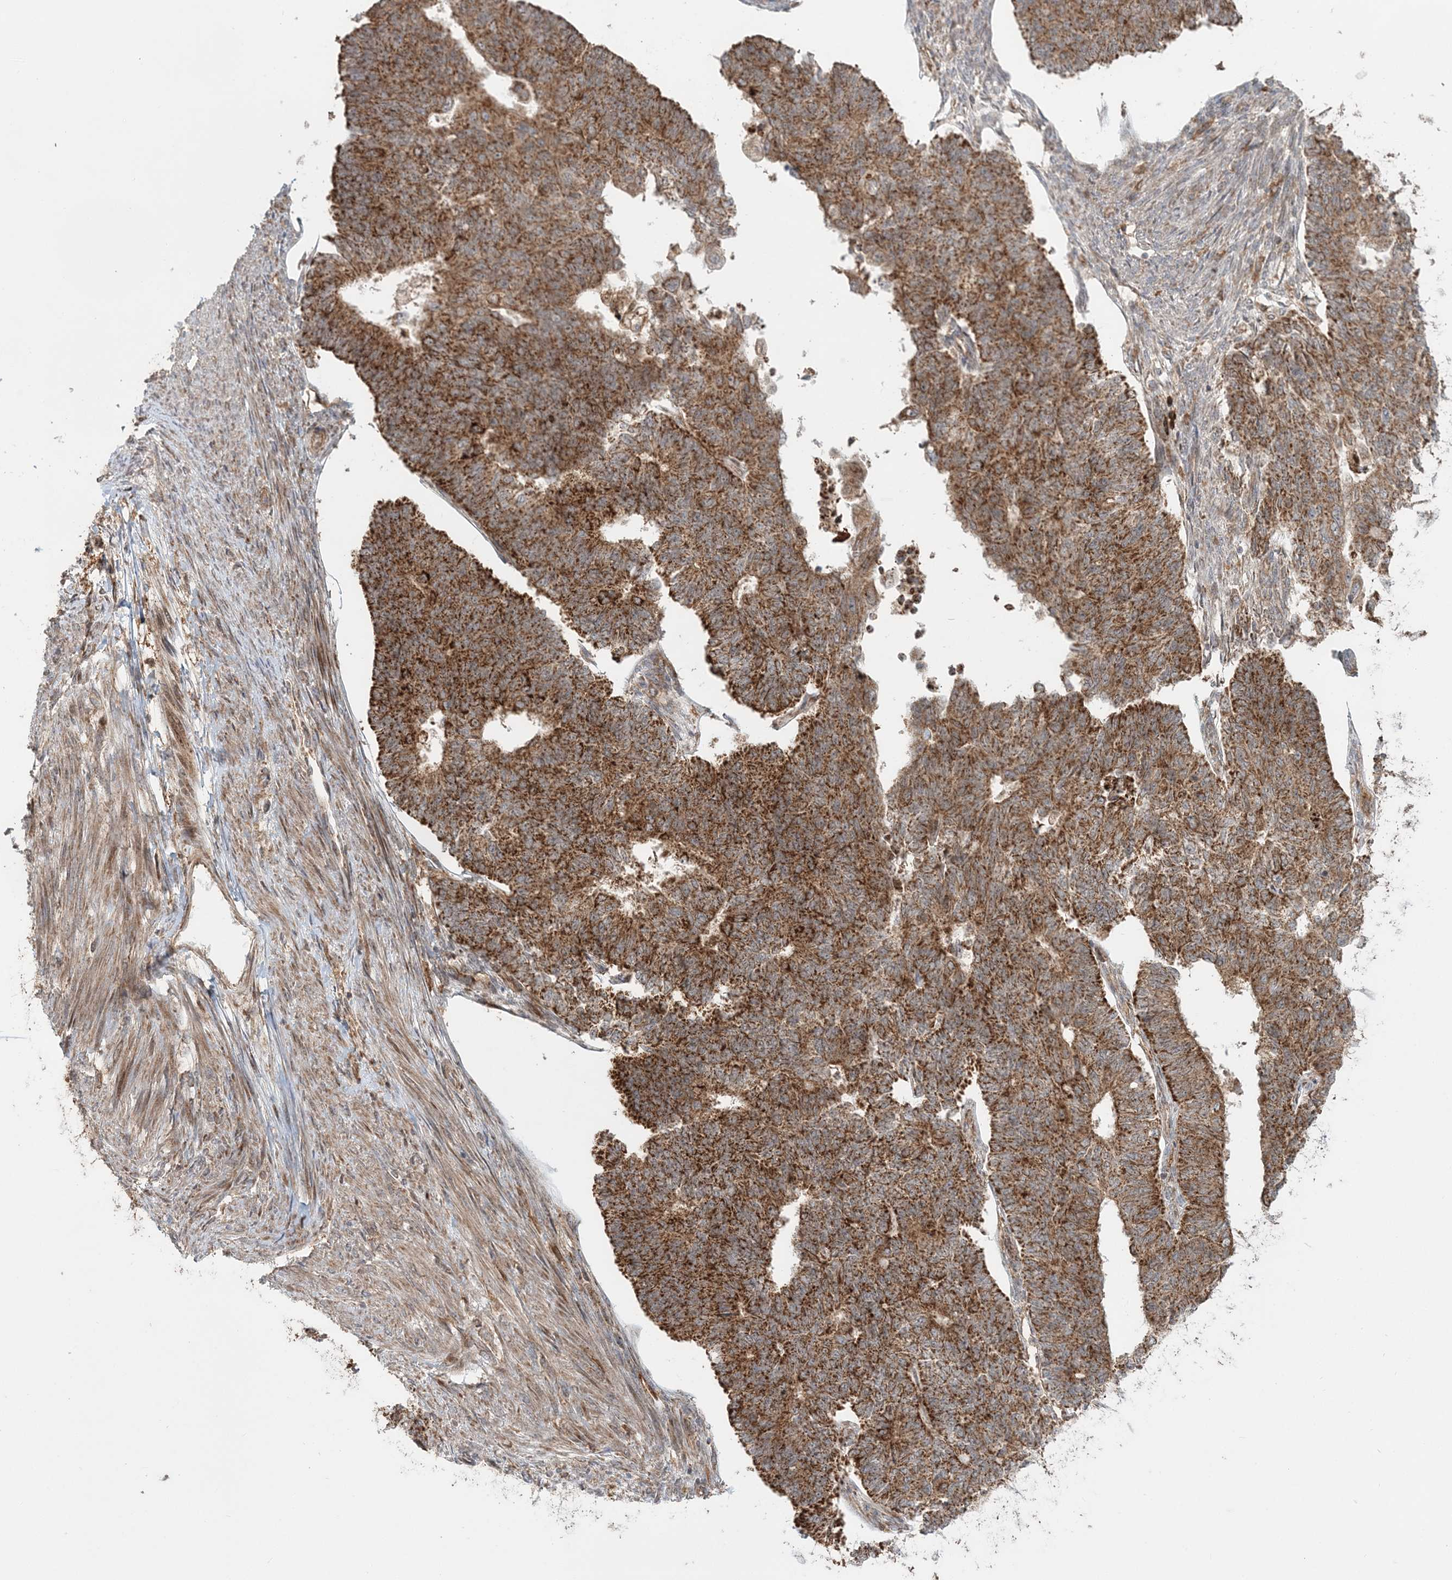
{"staining": {"intensity": "strong", "quantity": ">75%", "location": "cytoplasmic/membranous"}, "tissue": "endometrial cancer", "cell_type": "Tumor cells", "image_type": "cancer", "snomed": [{"axis": "morphology", "description": "Adenocarcinoma, NOS"}, {"axis": "topography", "description": "Endometrium"}], "caption": "Tumor cells display high levels of strong cytoplasmic/membranous staining in approximately >75% of cells in human endometrial adenocarcinoma.", "gene": "LRPPRC", "patient": {"sex": "female", "age": 32}}